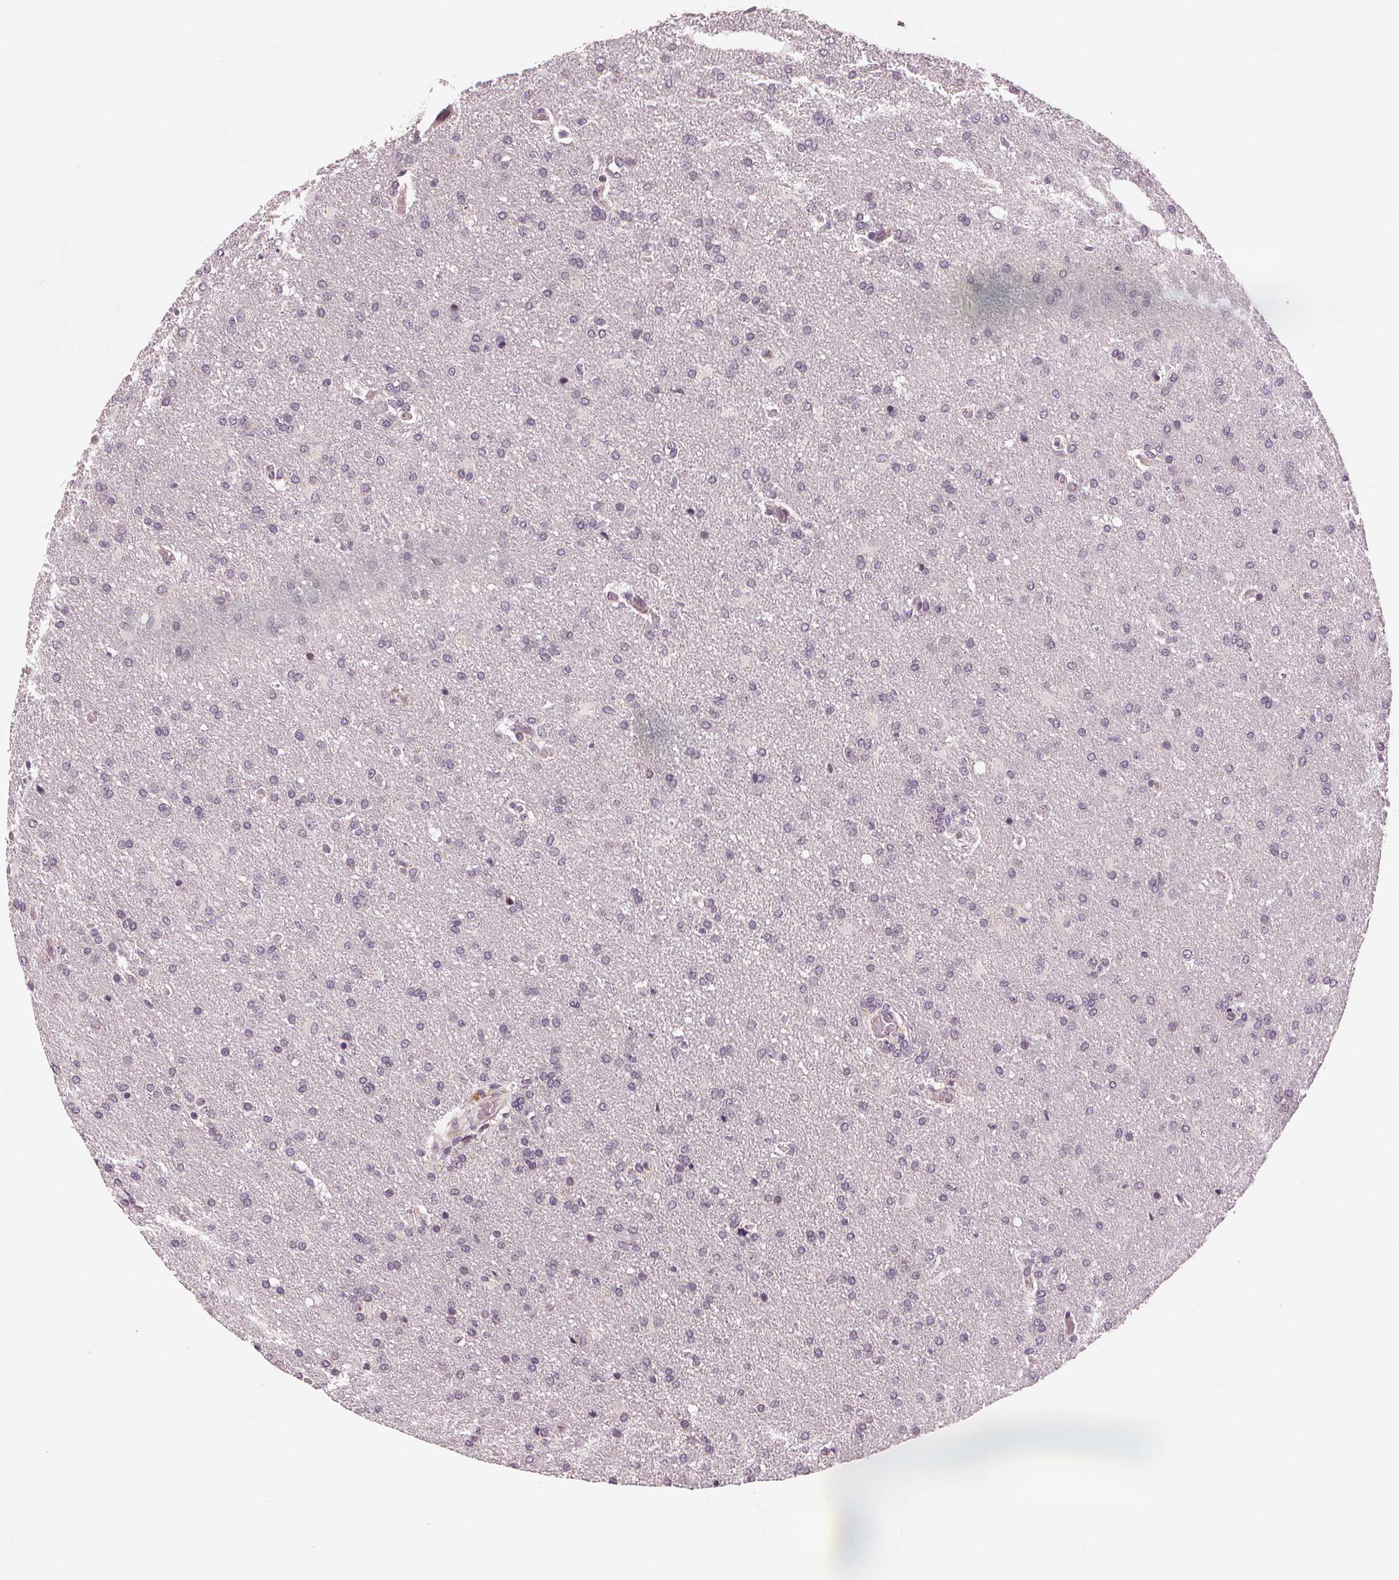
{"staining": {"intensity": "negative", "quantity": "none", "location": "none"}, "tissue": "glioma", "cell_type": "Tumor cells", "image_type": "cancer", "snomed": [{"axis": "morphology", "description": "Glioma, malignant, High grade"}, {"axis": "topography", "description": "Brain"}], "caption": "Immunohistochemistry photomicrograph of human malignant glioma (high-grade) stained for a protein (brown), which displays no expression in tumor cells.", "gene": "SLC34A1", "patient": {"sex": "male", "age": 68}}